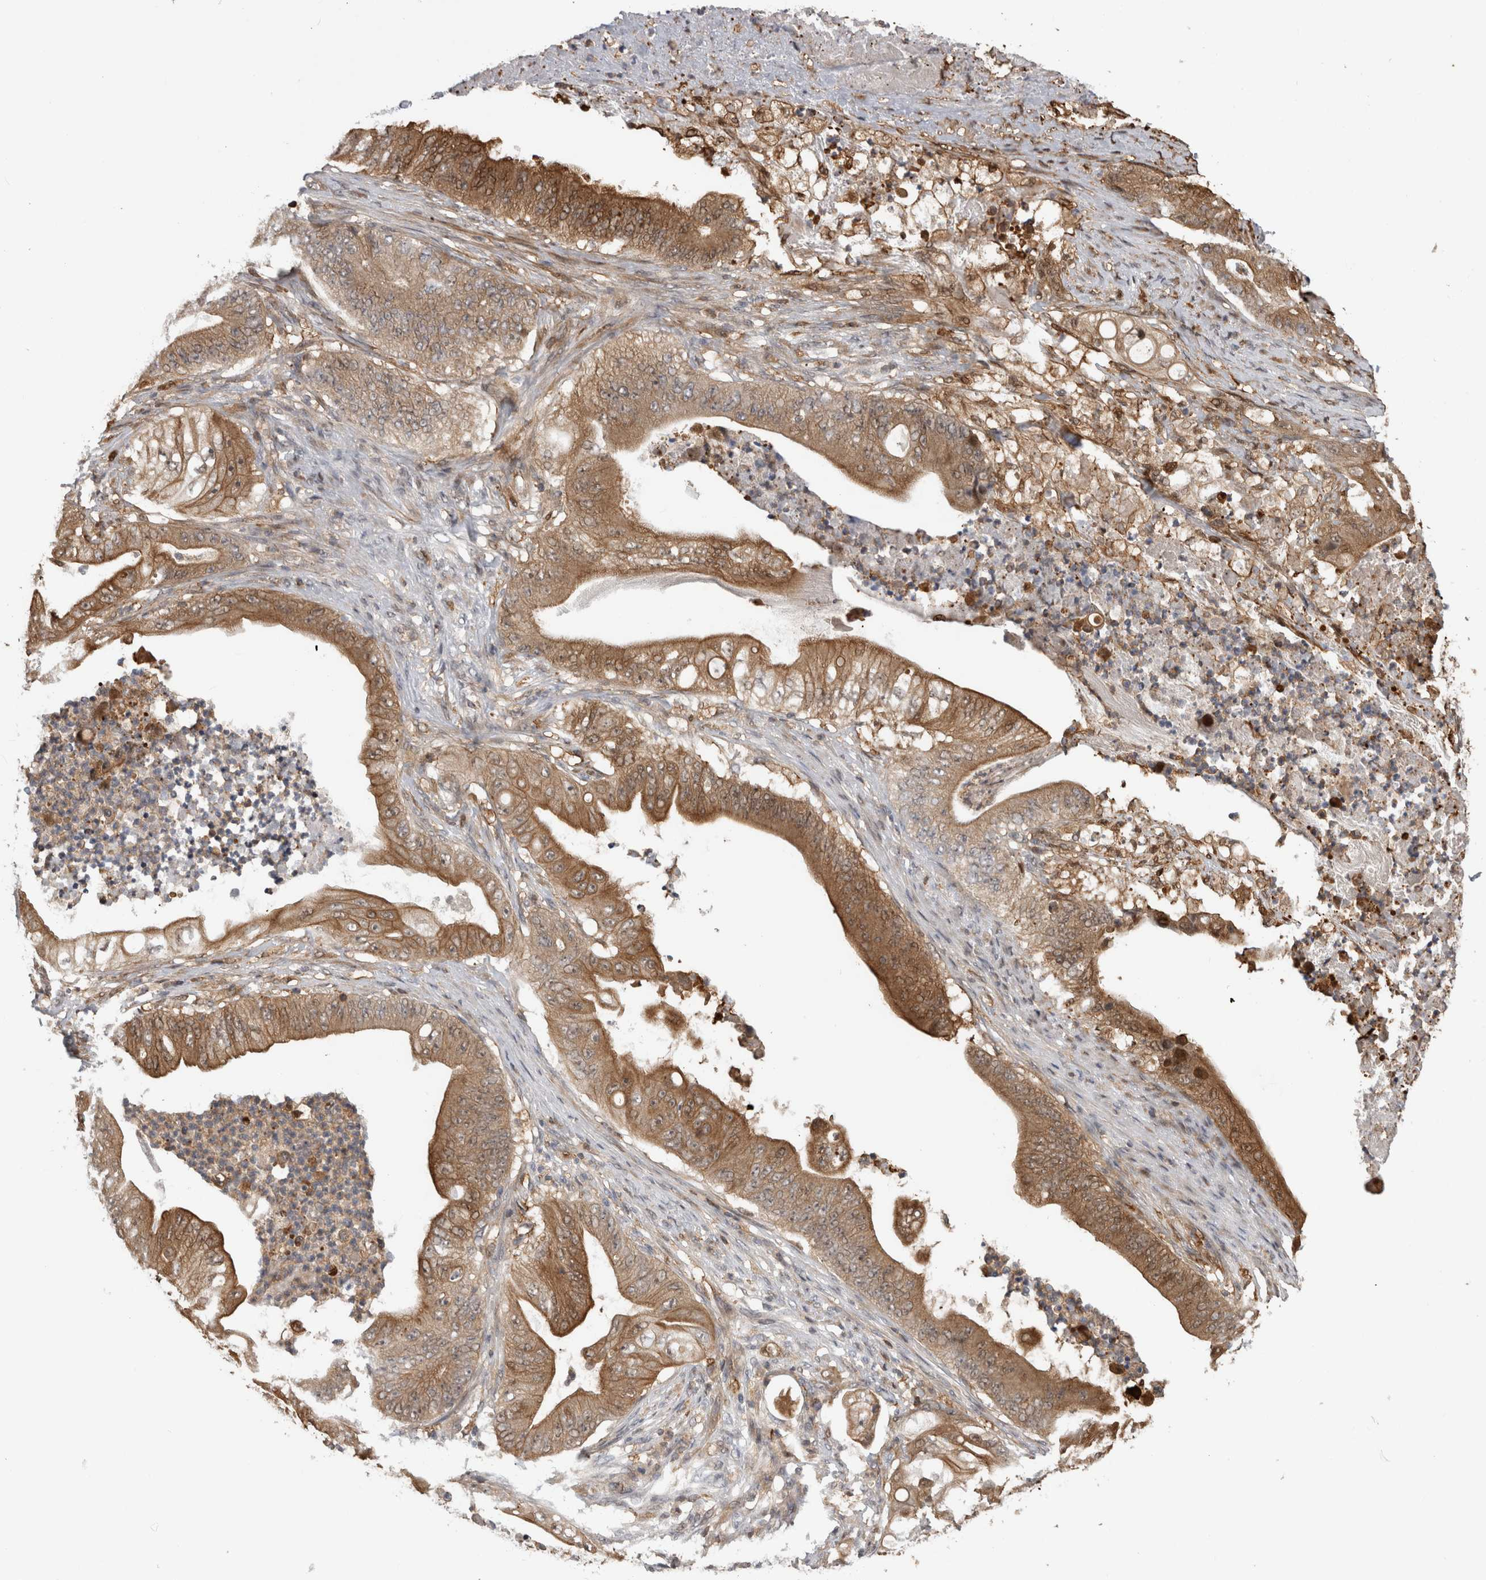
{"staining": {"intensity": "moderate", "quantity": ">75%", "location": "cytoplasmic/membranous"}, "tissue": "stomach cancer", "cell_type": "Tumor cells", "image_type": "cancer", "snomed": [{"axis": "morphology", "description": "Adenocarcinoma, NOS"}, {"axis": "topography", "description": "Stomach"}], "caption": "Protein staining by immunohistochemistry (IHC) displays moderate cytoplasmic/membranous staining in approximately >75% of tumor cells in adenocarcinoma (stomach).", "gene": "USH1G", "patient": {"sex": "female", "age": 73}}